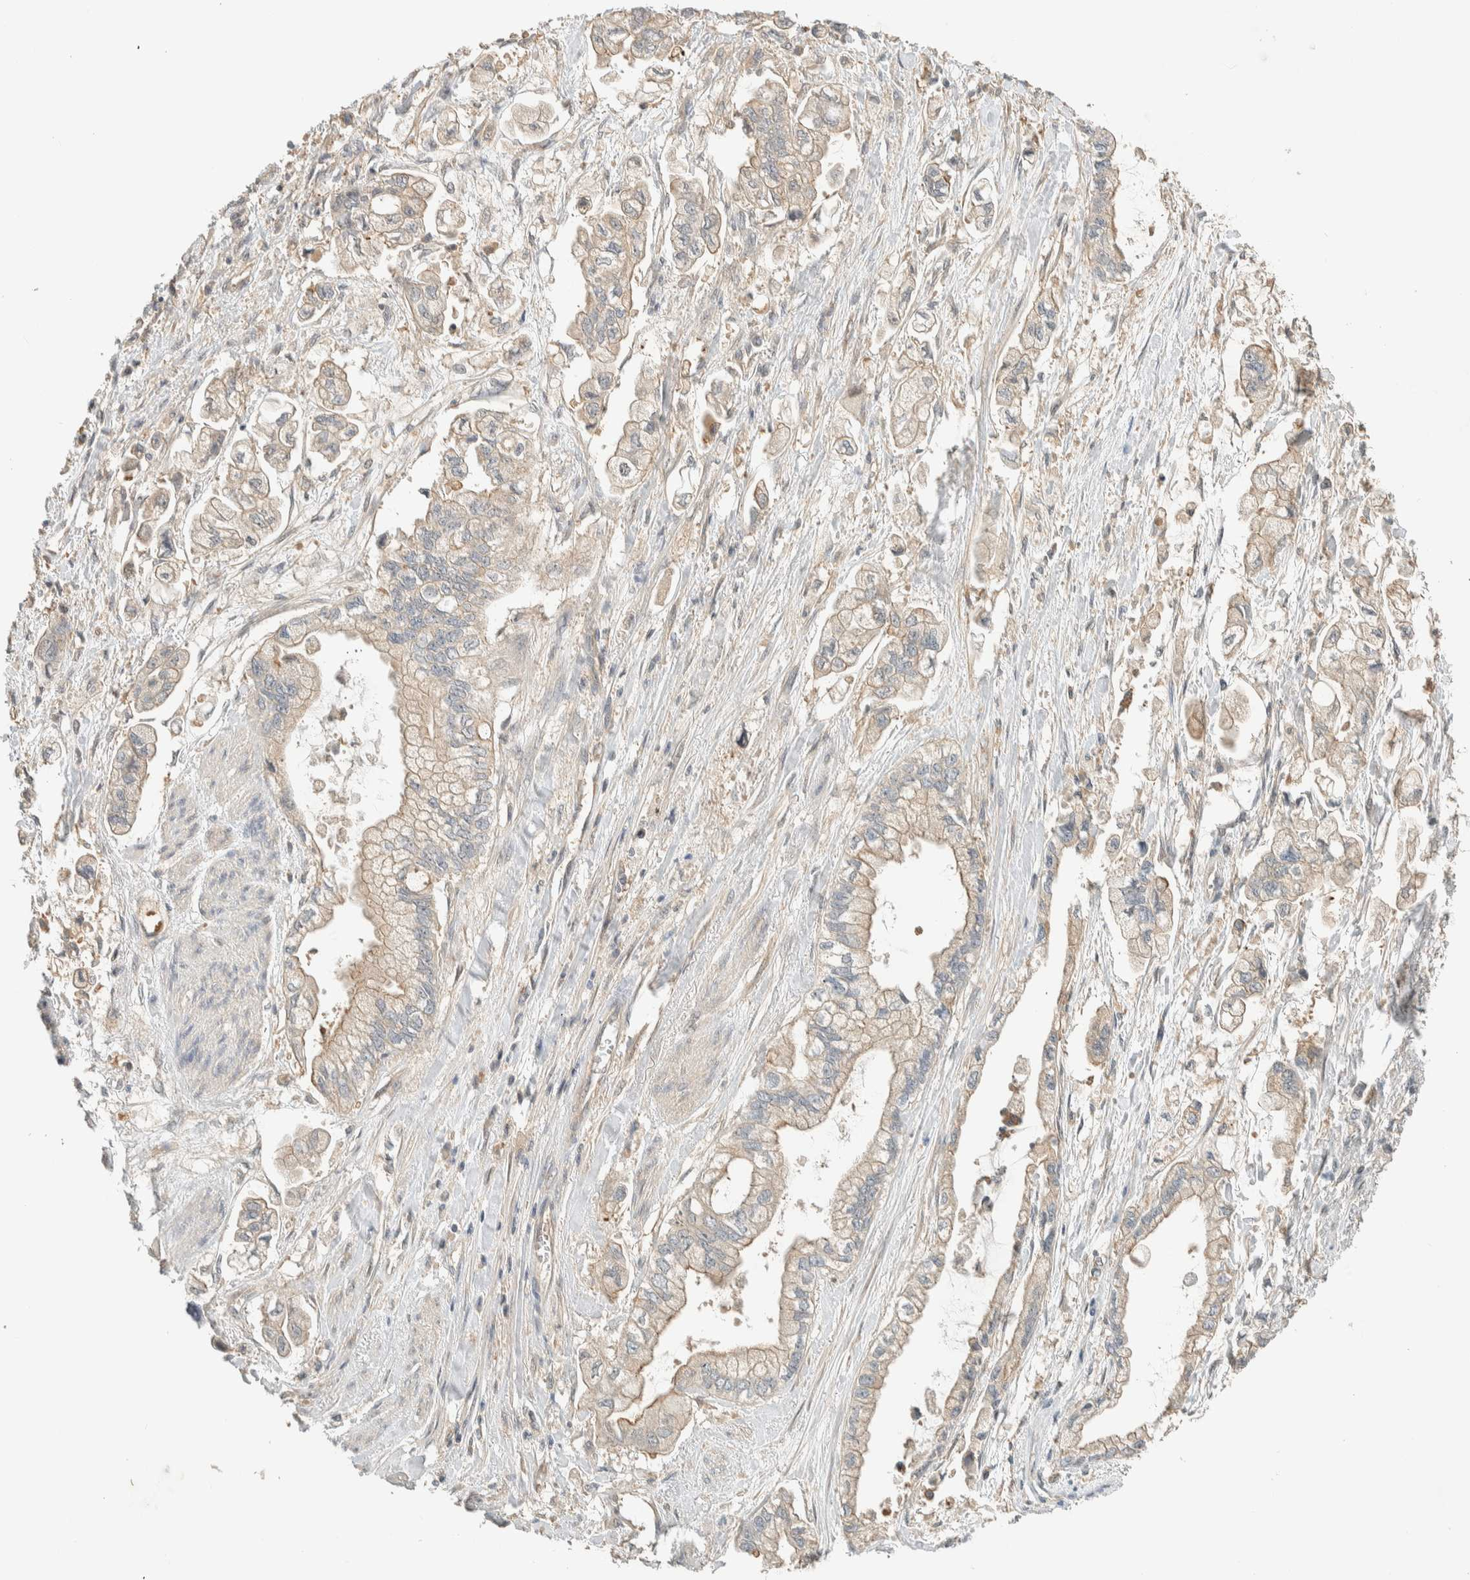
{"staining": {"intensity": "weak", "quantity": "25%-75%", "location": "cytoplasmic/membranous"}, "tissue": "stomach cancer", "cell_type": "Tumor cells", "image_type": "cancer", "snomed": [{"axis": "morphology", "description": "Normal tissue, NOS"}, {"axis": "morphology", "description": "Adenocarcinoma, NOS"}, {"axis": "topography", "description": "Stomach"}], "caption": "A photomicrograph showing weak cytoplasmic/membranous positivity in about 25%-75% of tumor cells in adenocarcinoma (stomach), as visualized by brown immunohistochemical staining.", "gene": "RAB11FIP1", "patient": {"sex": "male", "age": 62}}